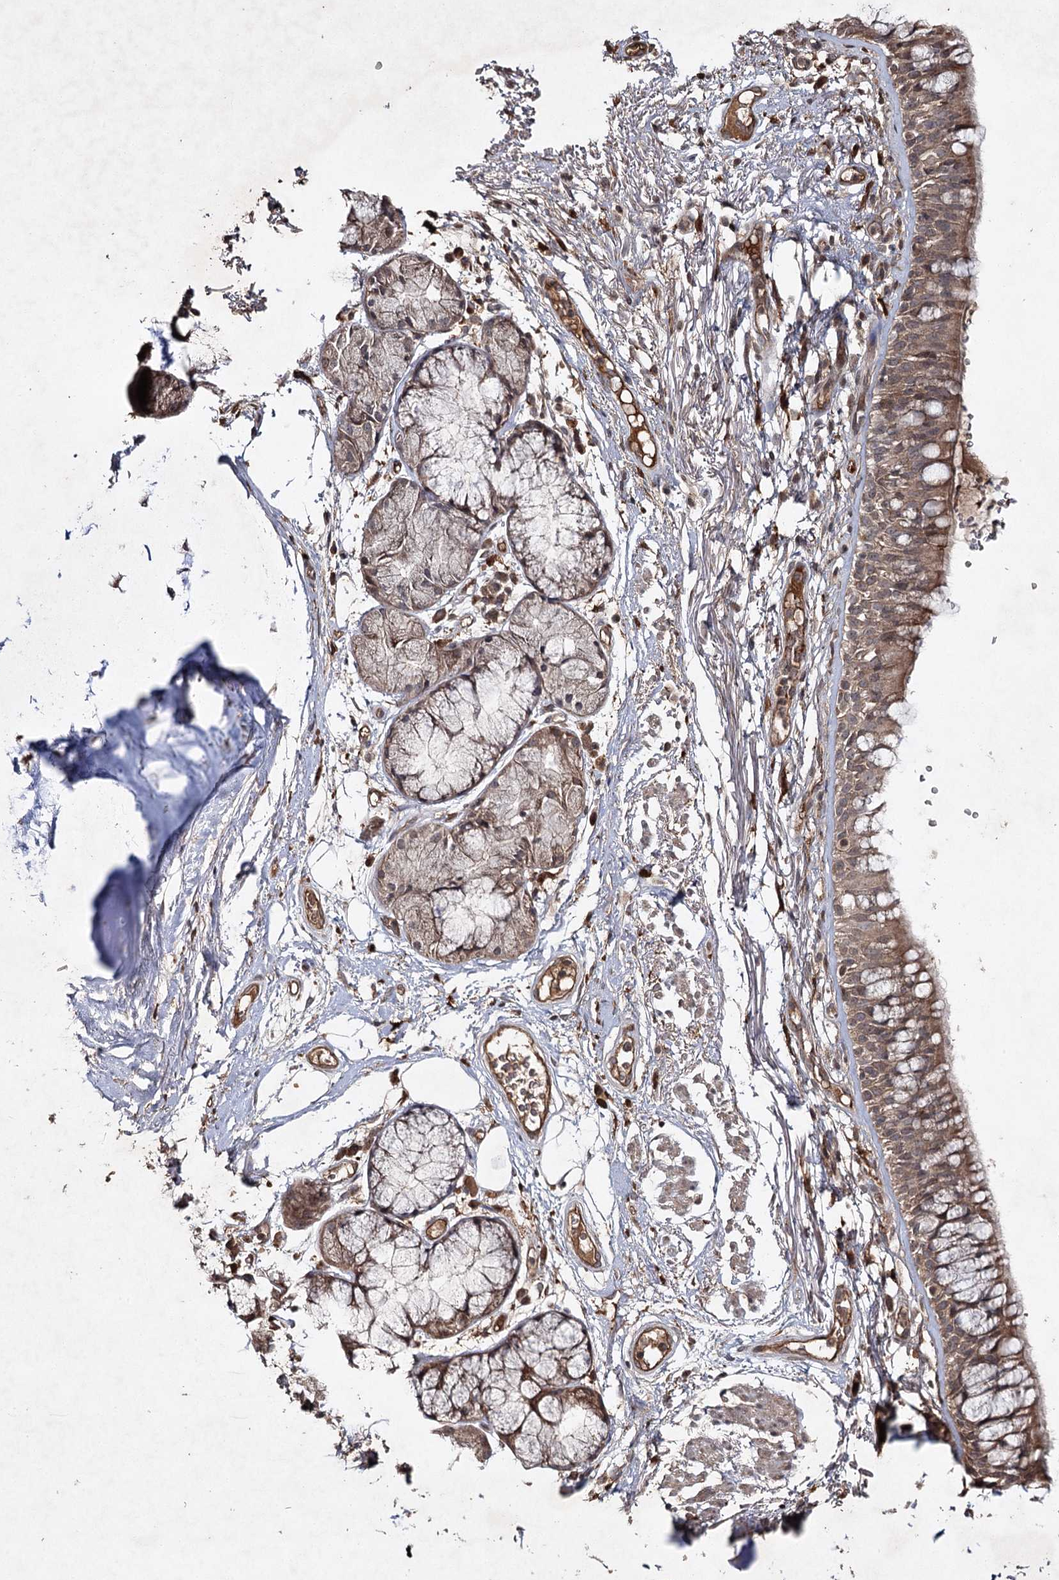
{"staining": {"intensity": "moderate", "quantity": ">75%", "location": "cytoplasmic/membranous"}, "tissue": "bronchus", "cell_type": "Respiratory epithelial cells", "image_type": "normal", "snomed": [{"axis": "morphology", "description": "Normal tissue, NOS"}, {"axis": "topography", "description": "Cartilage tissue"}, {"axis": "topography", "description": "Bronchus"}], "caption": "A brown stain labels moderate cytoplasmic/membranous expression of a protein in respiratory epithelial cells of benign bronchus.", "gene": "CYP2B6", "patient": {"sex": "female", "age": 73}}